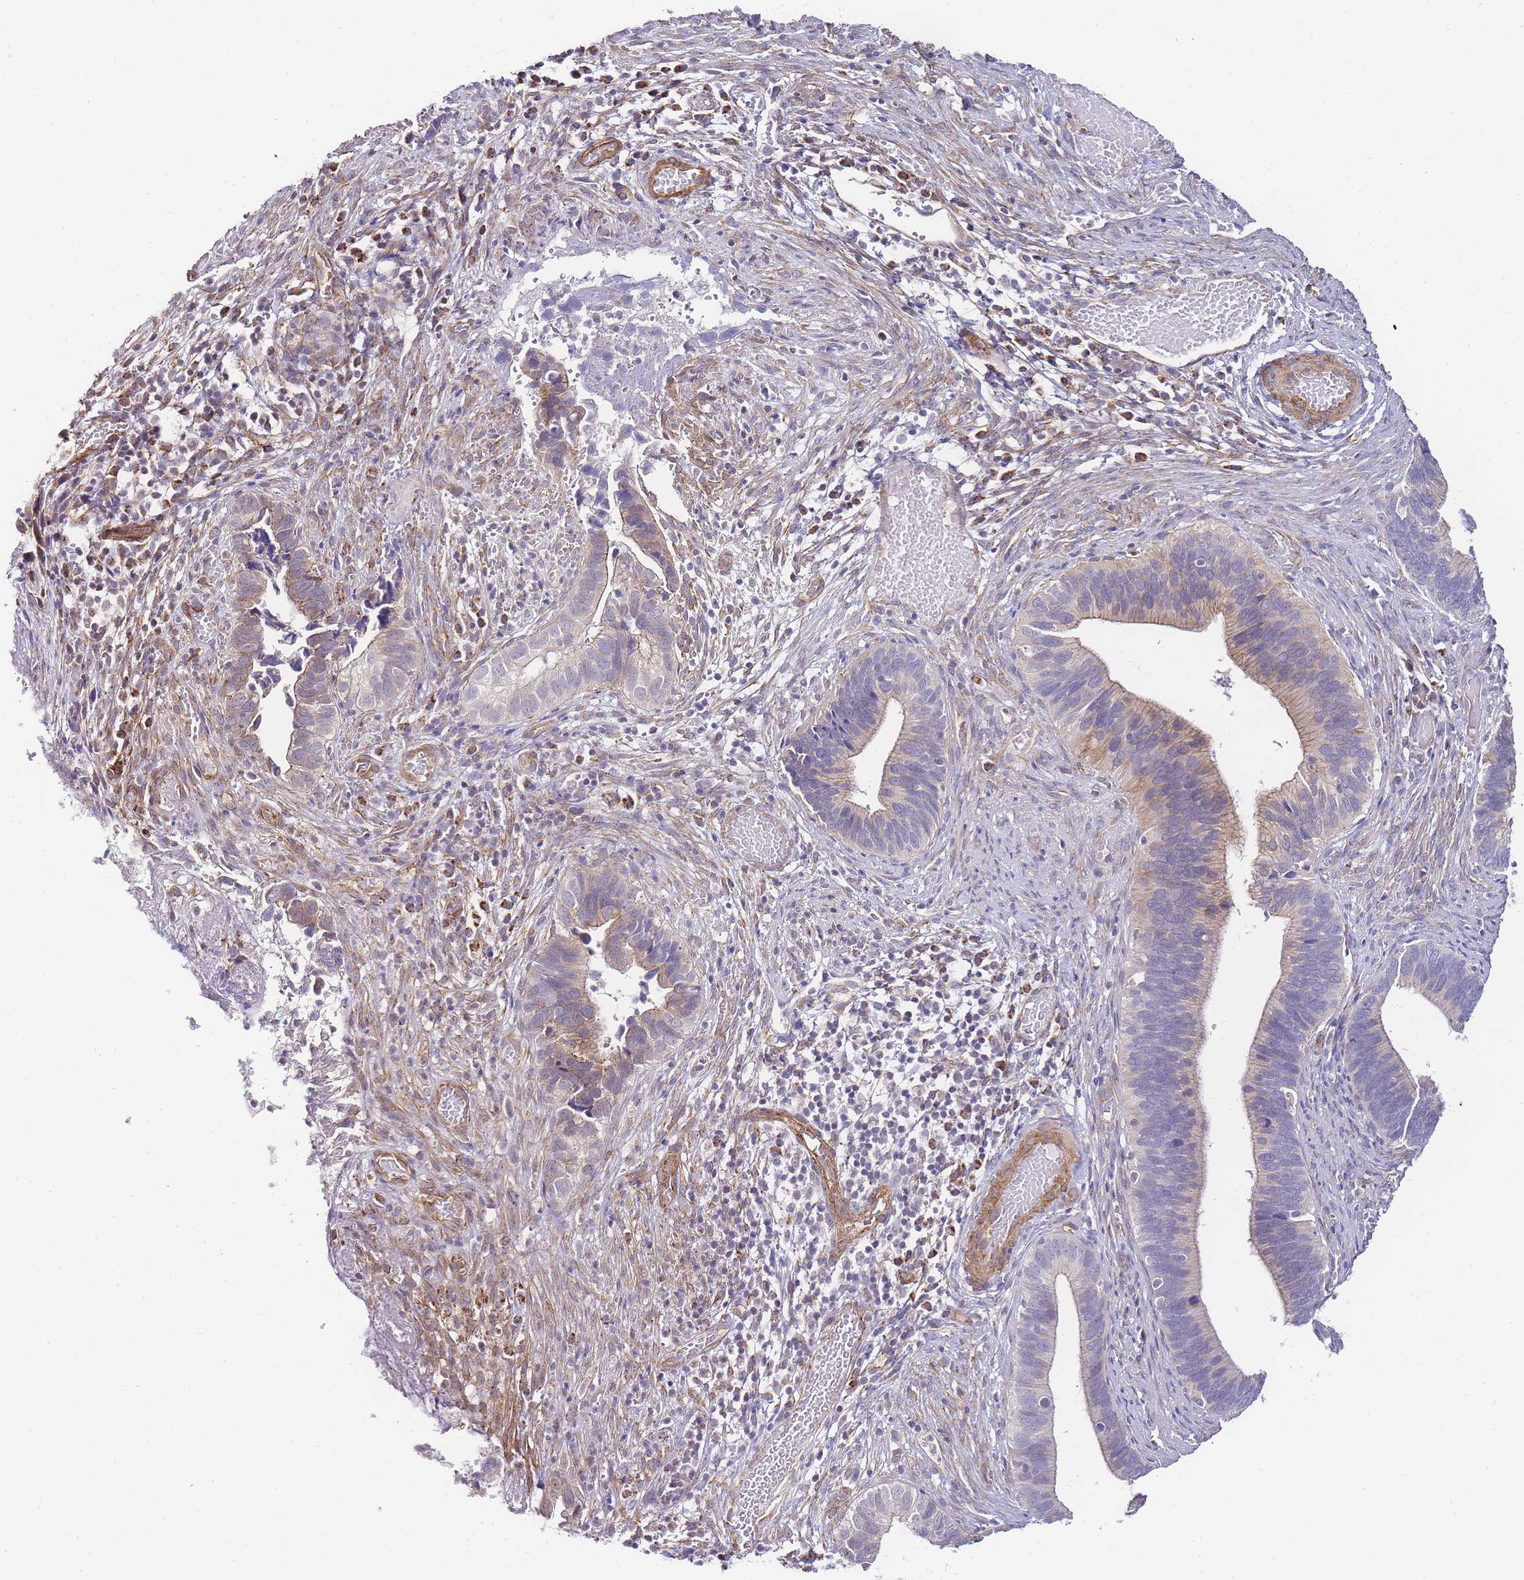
{"staining": {"intensity": "moderate", "quantity": "25%-75%", "location": "cytoplasmic/membranous"}, "tissue": "cervical cancer", "cell_type": "Tumor cells", "image_type": "cancer", "snomed": [{"axis": "morphology", "description": "Adenocarcinoma, NOS"}, {"axis": "topography", "description": "Cervix"}], "caption": "IHC image of neoplastic tissue: cervical adenocarcinoma stained using immunohistochemistry demonstrates medium levels of moderate protein expression localized specifically in the cytoplasmic/membranous of tumor cells, appearing as a cytoplasmic/membranous brown color.", "gene": "PDCD7", "patient": {"sex": "female", "age": 42}}